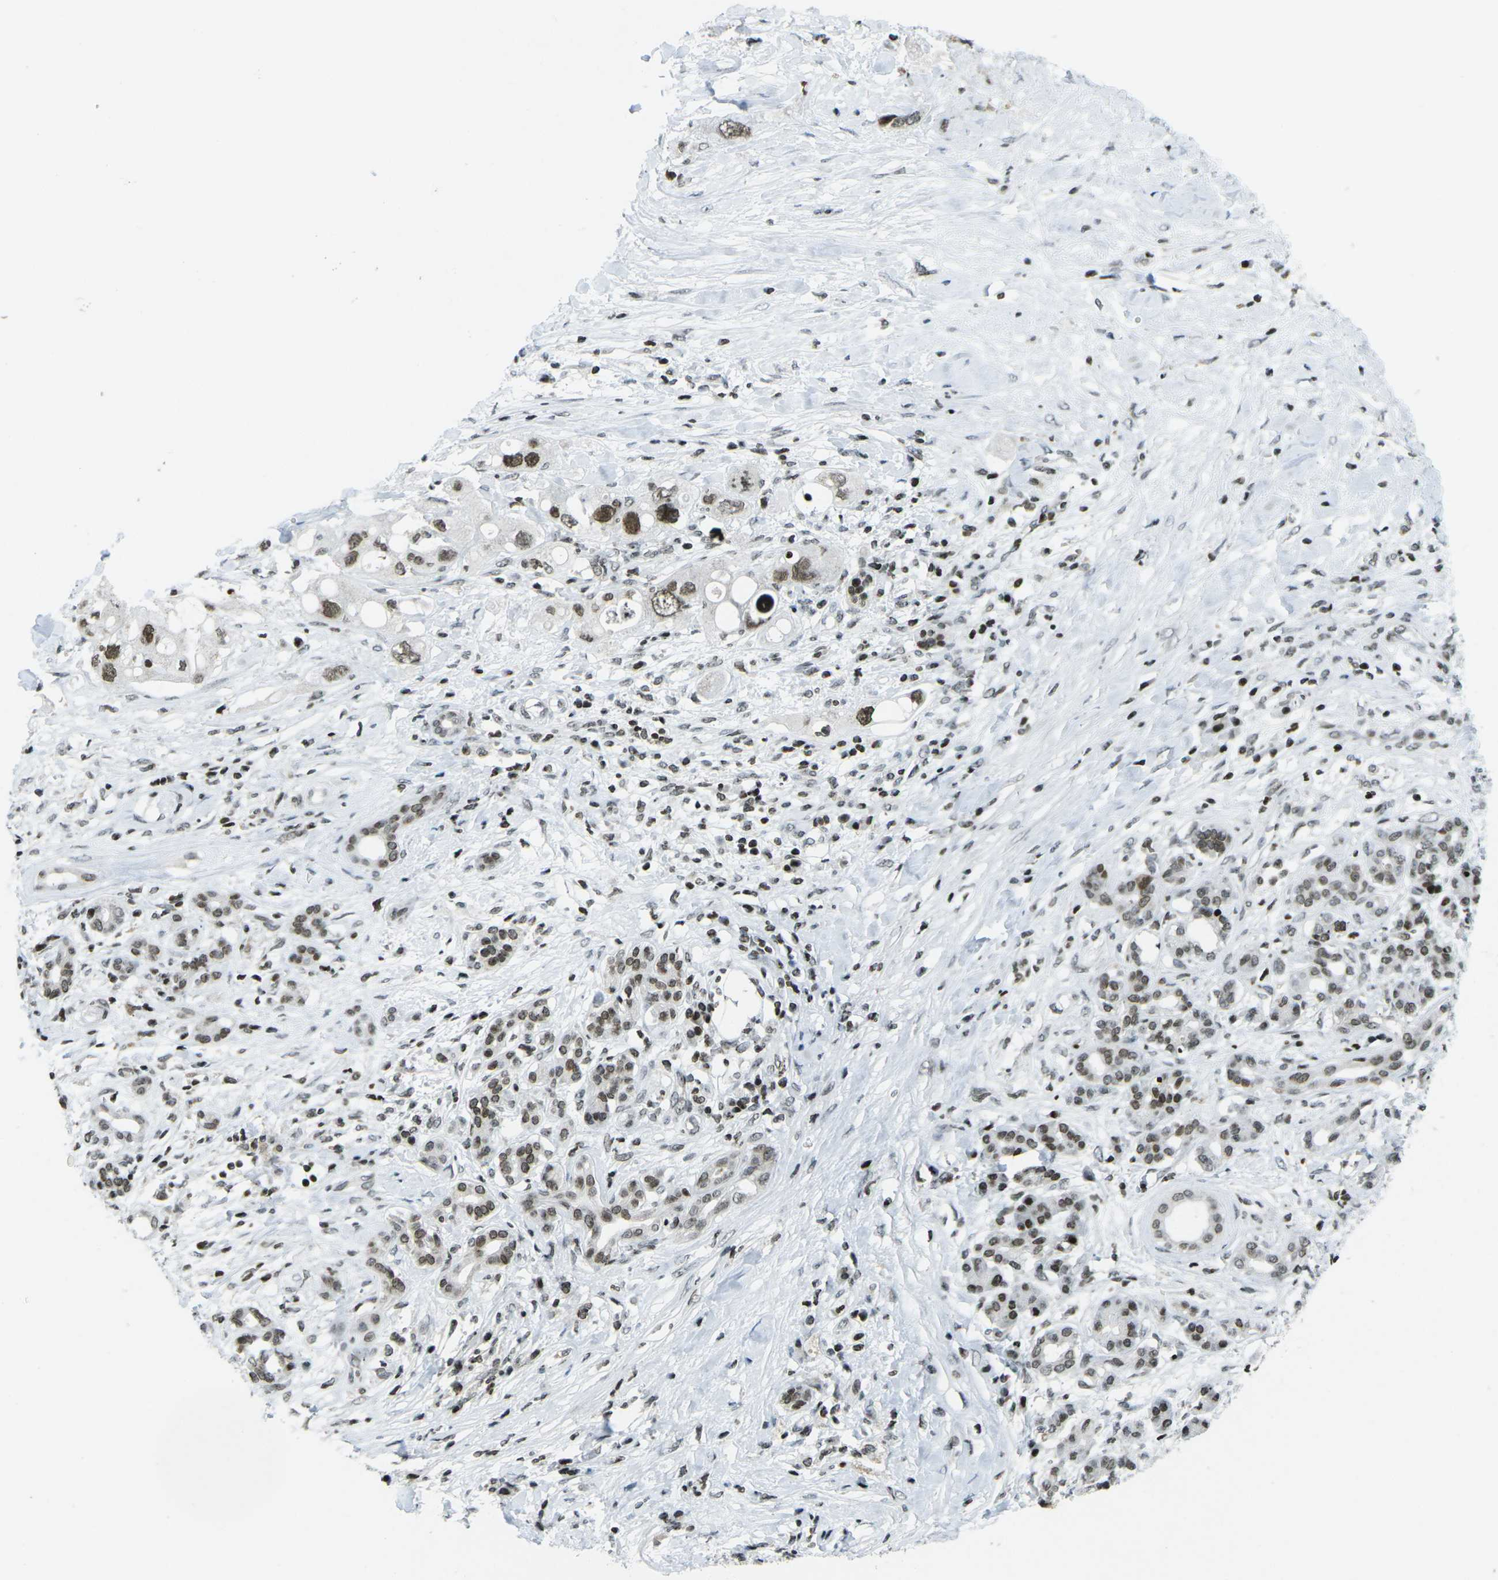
{"staining": {"intensity": "moderate", "quantity": ">75%", "location": "nuclear"}, "tissue": "pancreatic cancer", "cell_type": "Tumor cells", "image_type": "cancer", "snomed": [{"axis": "morphology", "description": "Adenocarcinoma, NOS"}, {"axis": "topography", "description": "Pancreas"}], "caption": "Immunohistochemistry of human pancreatic cancer (adenocarcinoma) reveals medium levels of moderate nuclear positivity in about >75% of tumor cells. (DAB (3,3'-diaminobenzidine) IHC, brown staining for protein, blue staining for nuclei).", "gene": "EME1", "patient": {"sex": "female", "age": 56}}